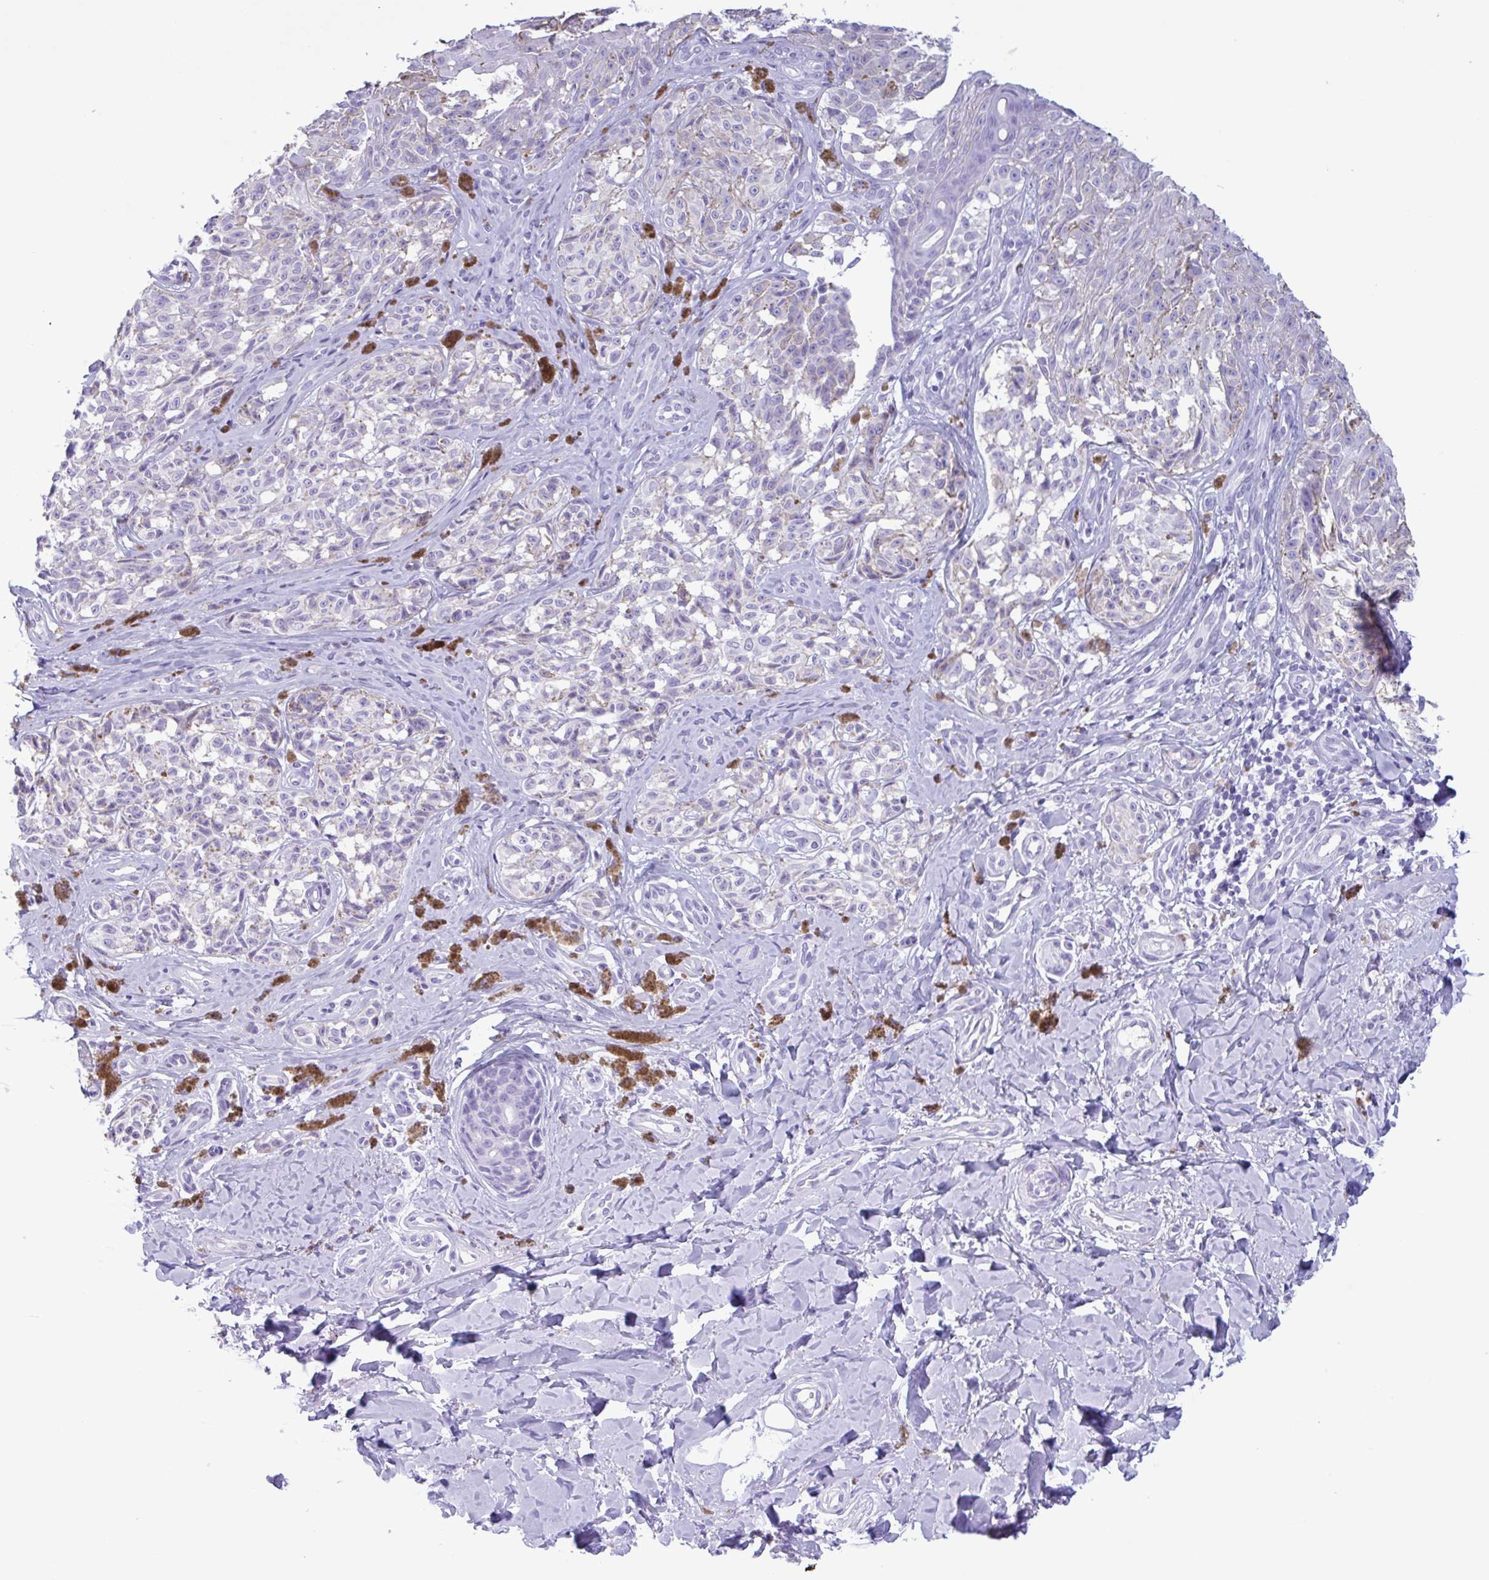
{"staining": {"intensity": "negative", "quantity": "none", "location": "none"}, "tissue": "melanoma", "cell_type": "Tumor cells", "image_type": "cancer", "snomed": [{"axis": "morphology", "description": "Malignant melanoma, NOS"}, {"axis": "topography", "description": "Skin"}], "caption": "Immunohistochemical staining of human melanoma shows no significant expression in tumor cells. The staining was performed using DAB to visualize the protein expression in brown, while the nuclei were stained in blue with hematoxylin (Magnification: 20x).", "gene": "CTSE", "patient": {"sex": "female", "age": 65}}